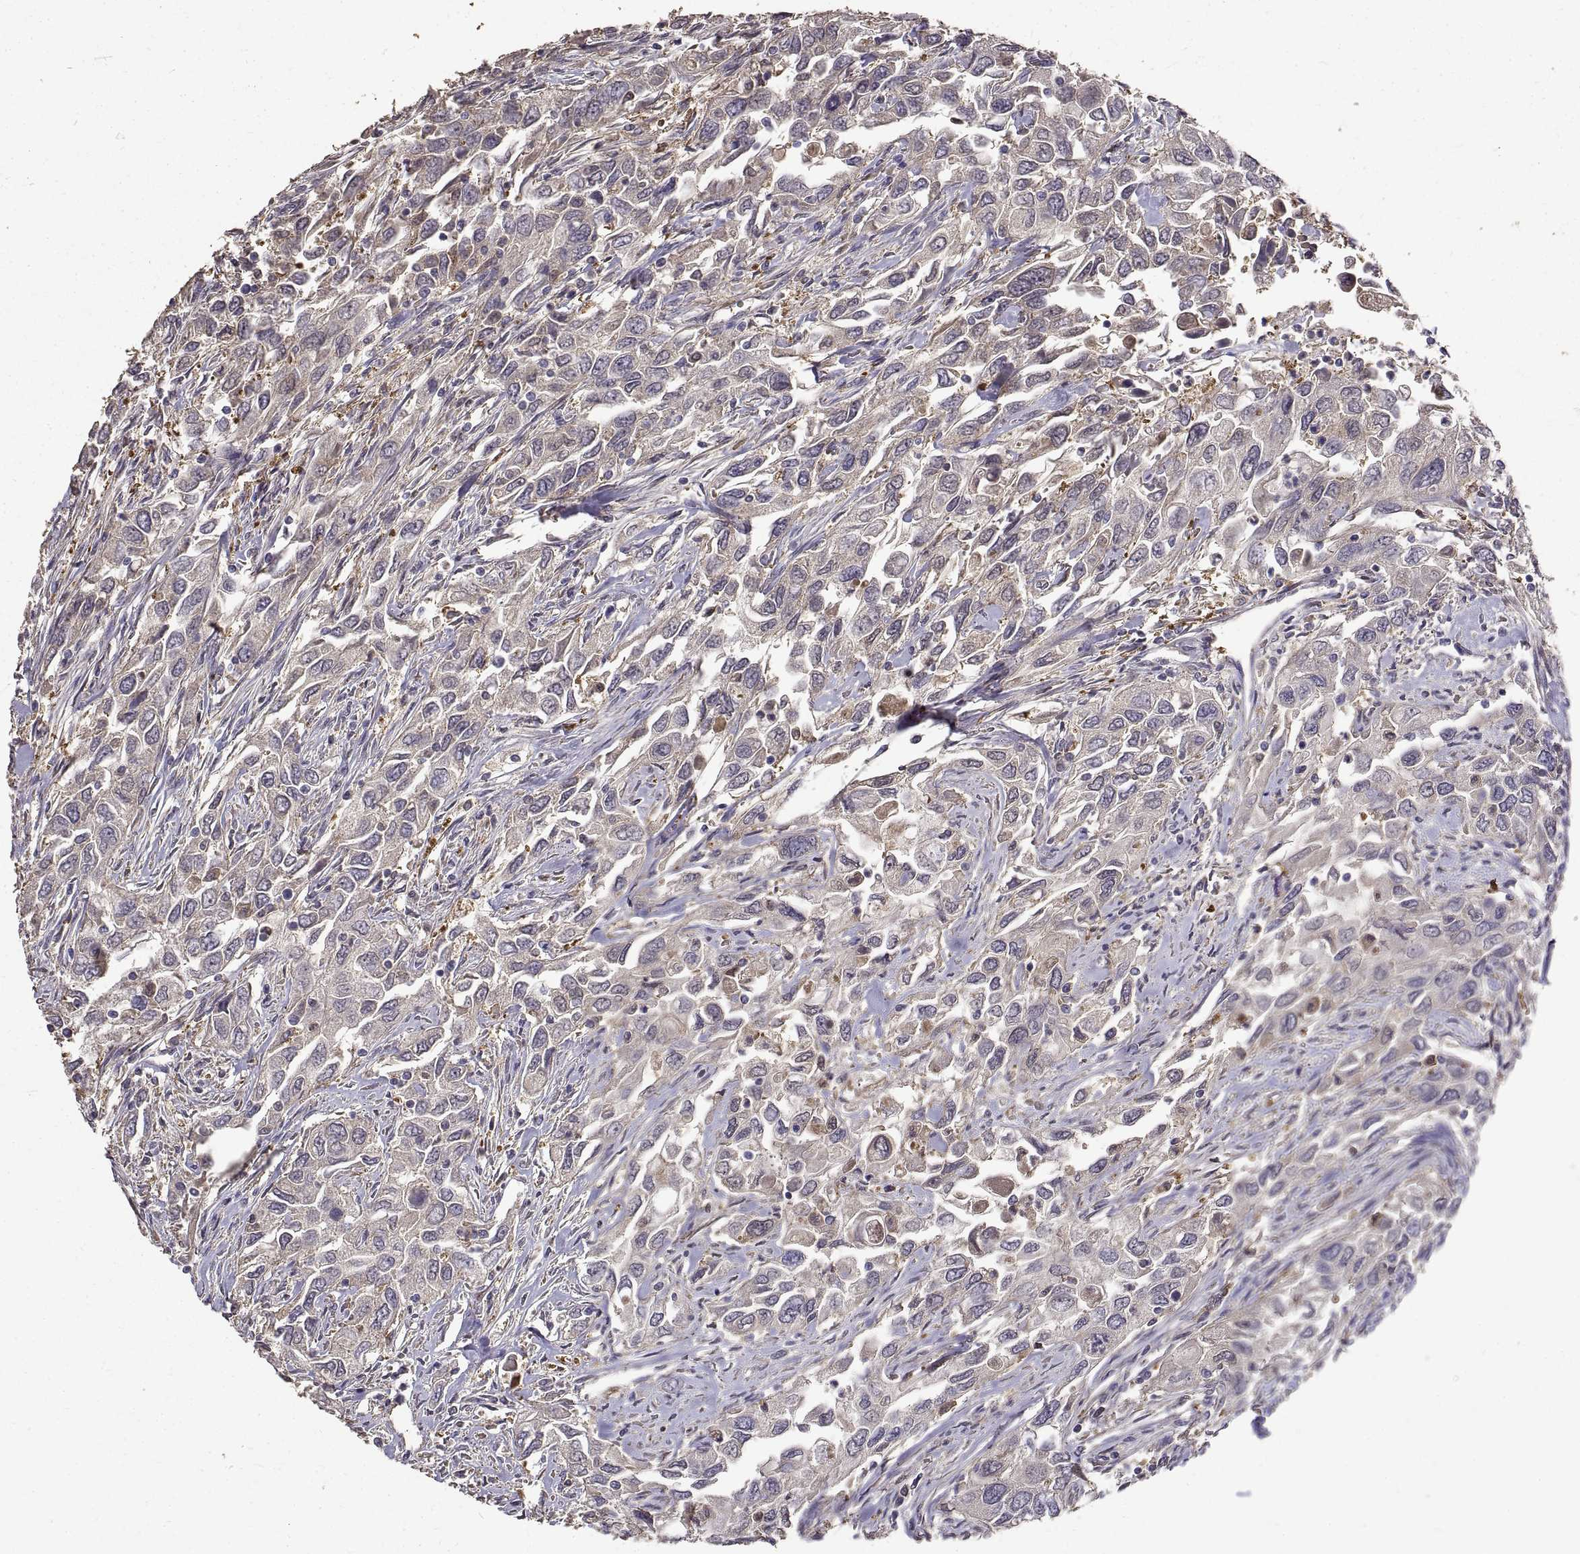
{"staining": {"intensity": "negative", "quantity": "none", "location": "none"}, "tissue": "urothelial cancer", "cell_type": "Tumor cells", "image_type": "cancer", "snomed": [{"axis": "morphology", "description": "Urothelial carcinoma, High grade"}, {"axis": "topography", "description": "Urinary bladder"}], "caption": "Immunohistochemical staining of urothelial cancer shows no significant positivity in tumor cells.", "gene": "PEA15", "patient": {"sex": "male", "age": 76}}